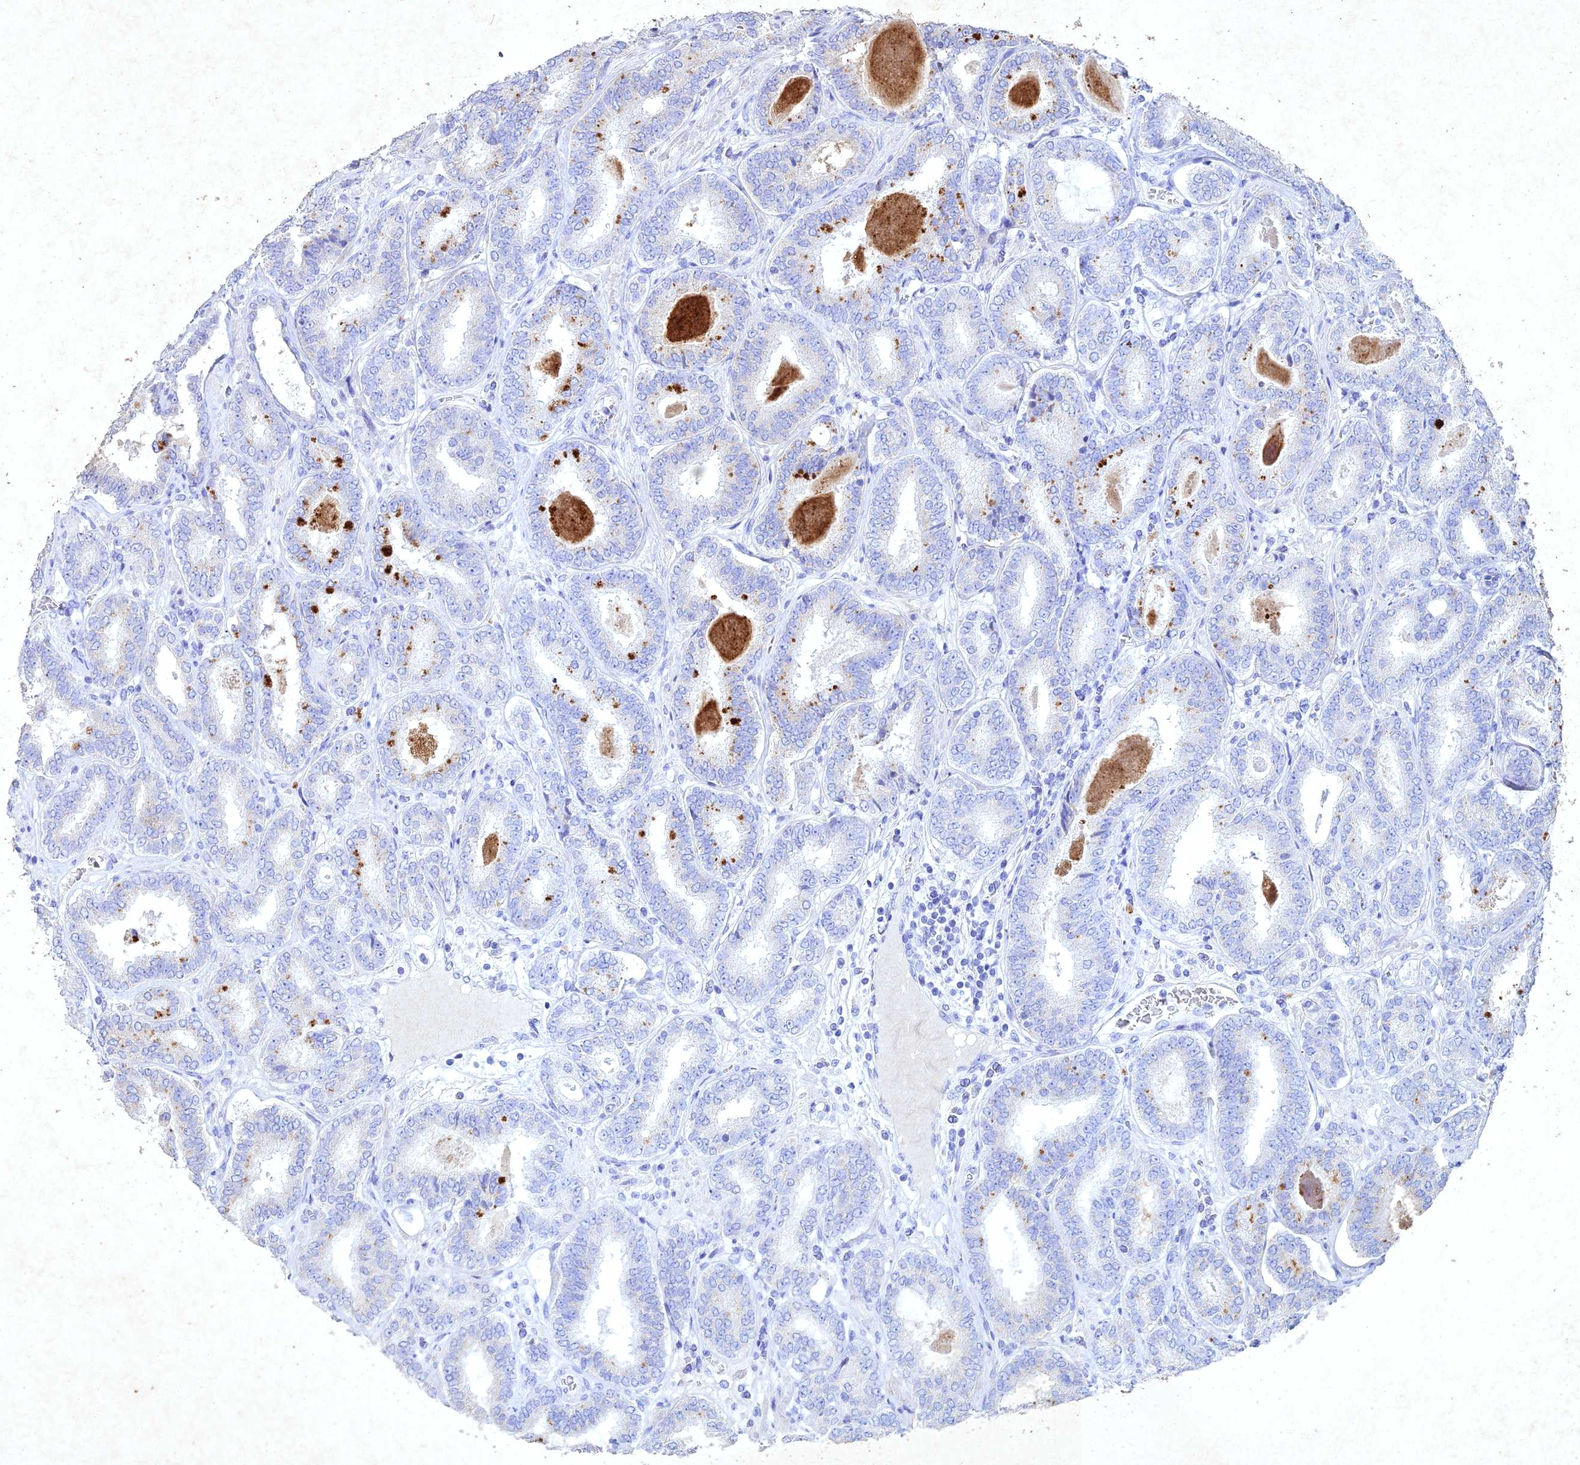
{"staining": {"intensity": "negative", "quantity": "none", "location": "none"}, "tissue": "prostate cancer", "cell_type": "Tumor cells", "image_type": "cancer", "snomed": [{"axis": "morphology", "description": "Adenocarcinoma, High grade"}, {"axis": "topography", "description": "Prostate"}], "caption": "Image shows no significant protein positivity in tumor cells of high-grade adenocarcinoma (prostate).", "gene": "NDUFV1", "patient": {"sex": "male", "age": 72}}